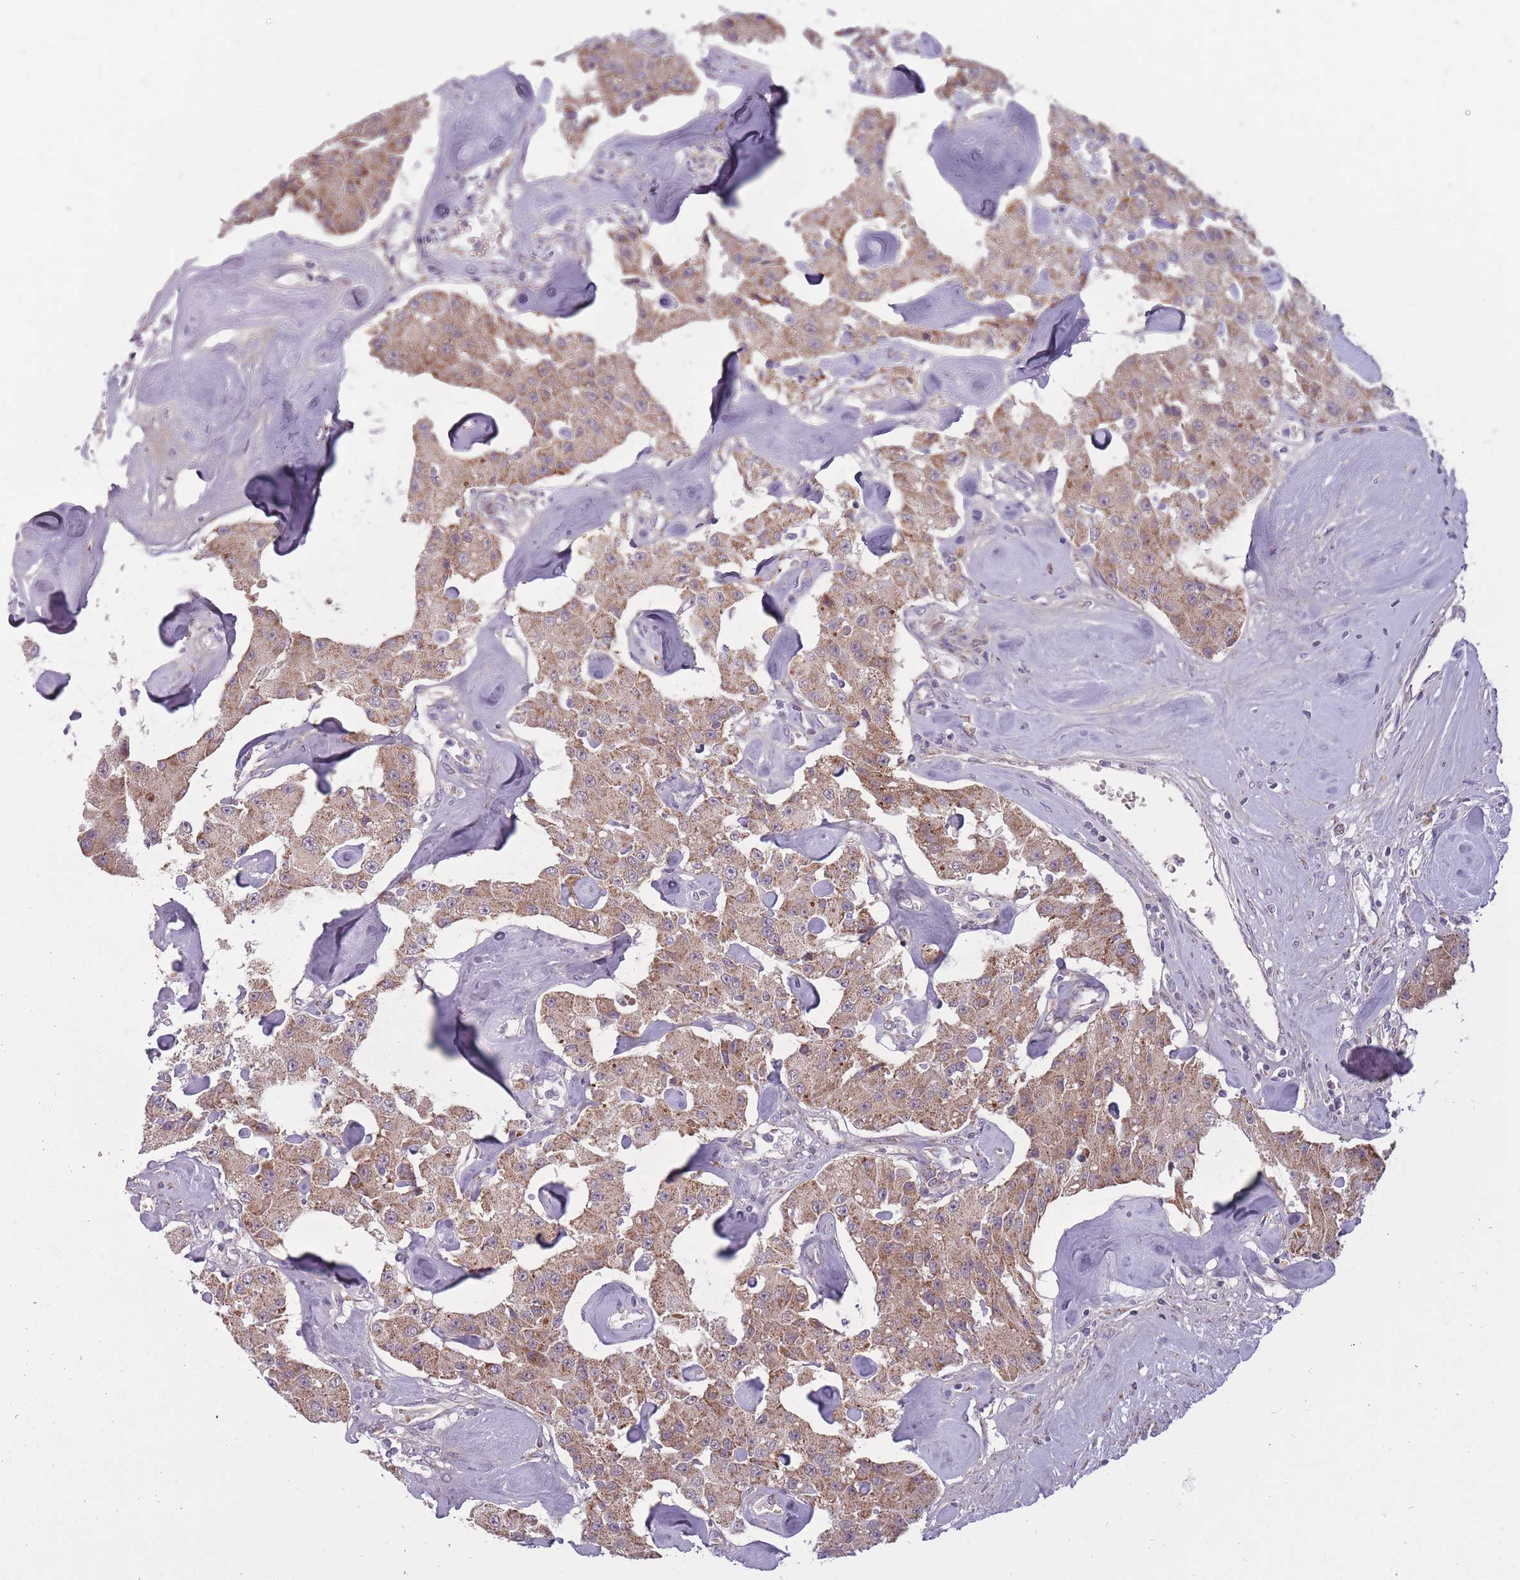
{"staining": {"intensity": "moderate", "quantity": ">75%", "location": "cytoplasmic/membranous"}, "tissue": "carcinoid", "cell_type": "Tumor cells", "image_type": "cancer", "snomed": [{"axis": "morphology", "description": "Carcinoid, malignant, NOS"}, {"axis": "topography", "description": "Pancreas"}], "caption": "DAB immunohistochemical staining of human carcinoid reveals moderate cytoplasmic/membranous protein staining in about >75% of tumor cells.", "gene": "LIN7C", "patient": {"sex": "male", "age": 41}}